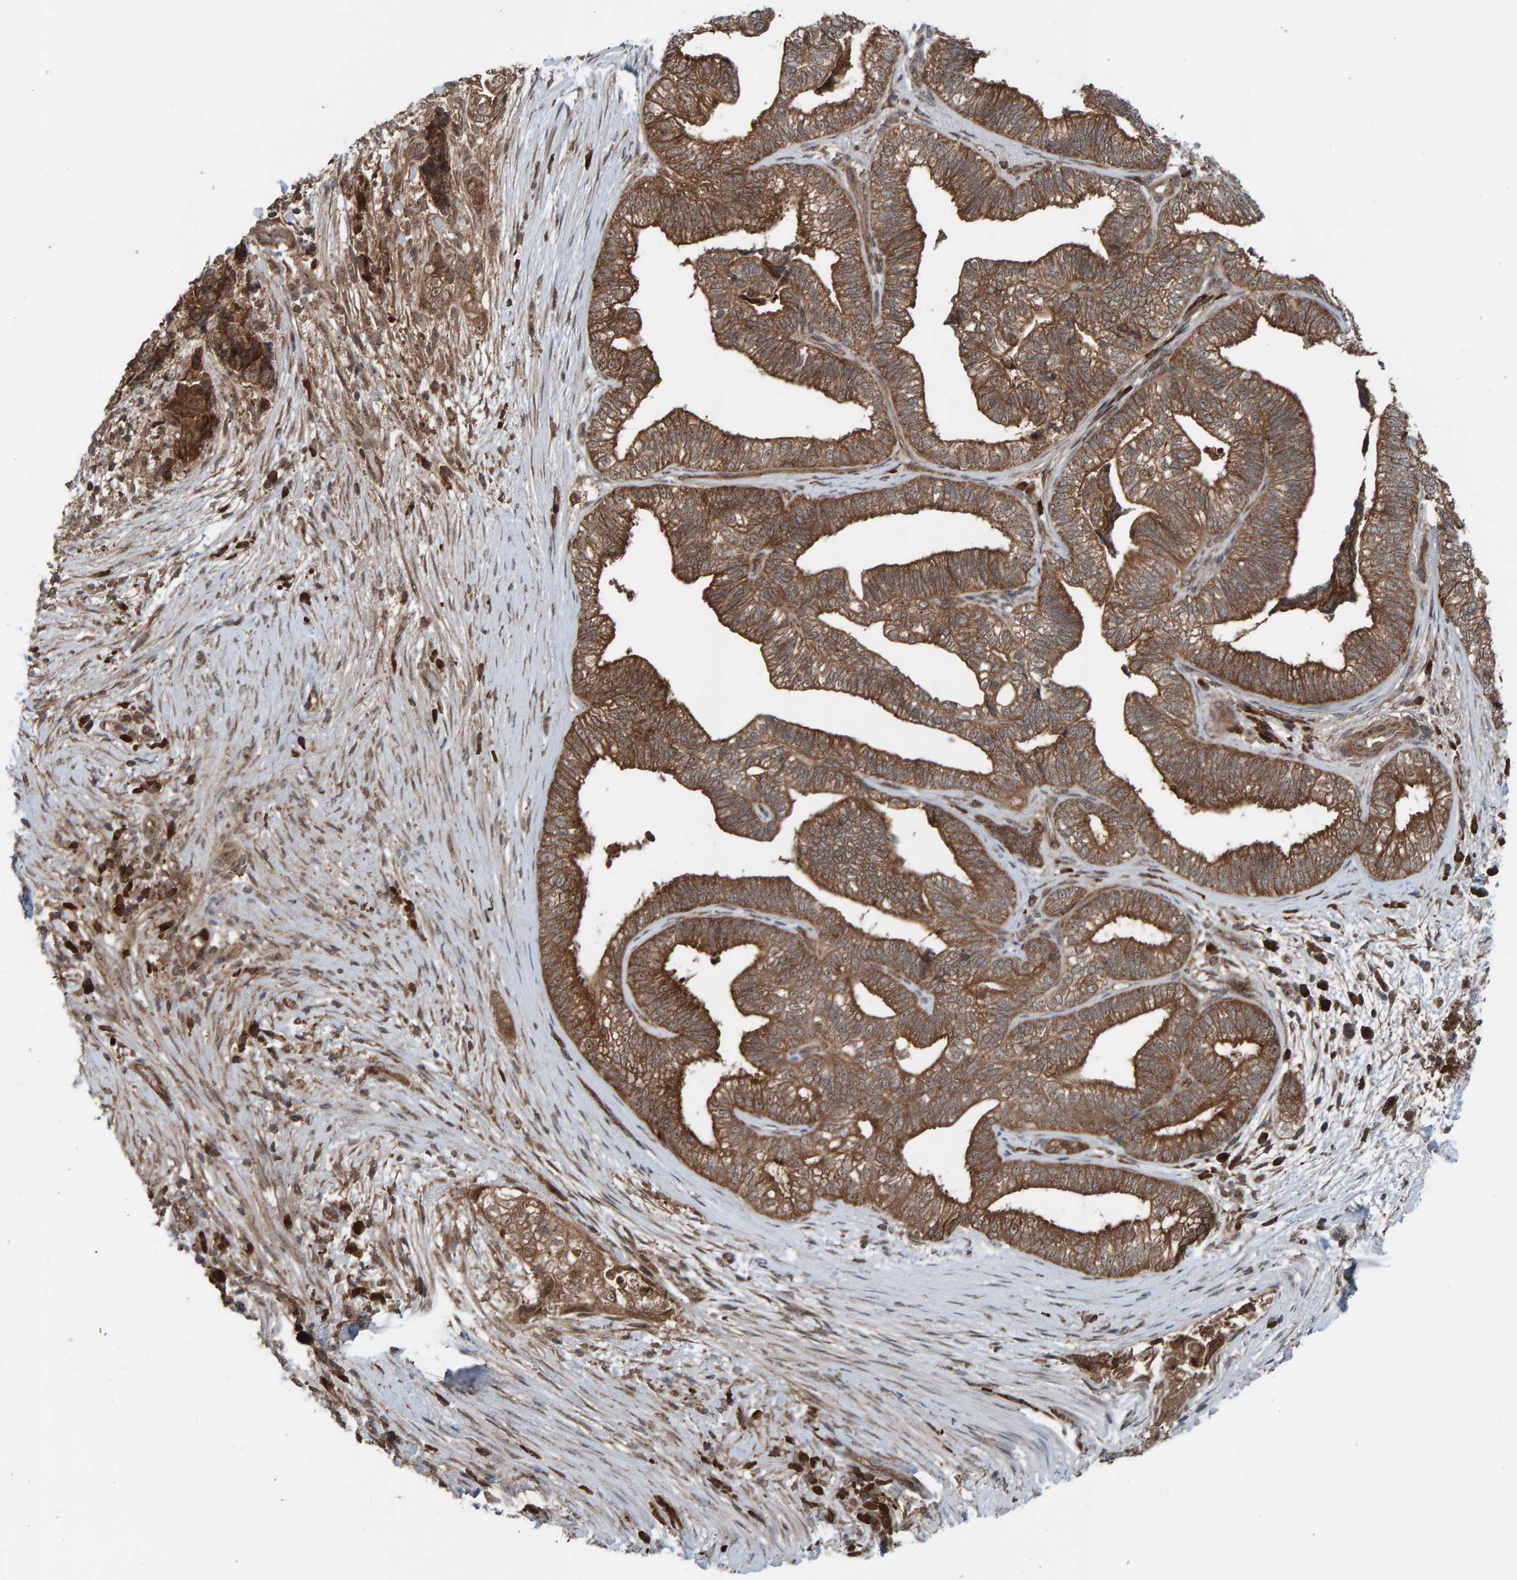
{"staining": {"intensity": "strong", "quantity": ">75%", "location": "cytoplasmic/membranous"}, "tissue": "pancreatic cancer", "cell_type": "Tumor cells", "image_type": "cancer", "snomed": [{"axis": "morphology", "description": "Adenocarcinoma, NOS"}, {"axis": "topography", "description": "Pancreas"}], "caption": "Pancreatic cancer stained for a protein exhibits strong cytoplasmic/membranous positivity in tumor cells.", "gene": "CUEDC1", "patient": {"sex": "male", "age": 72}}